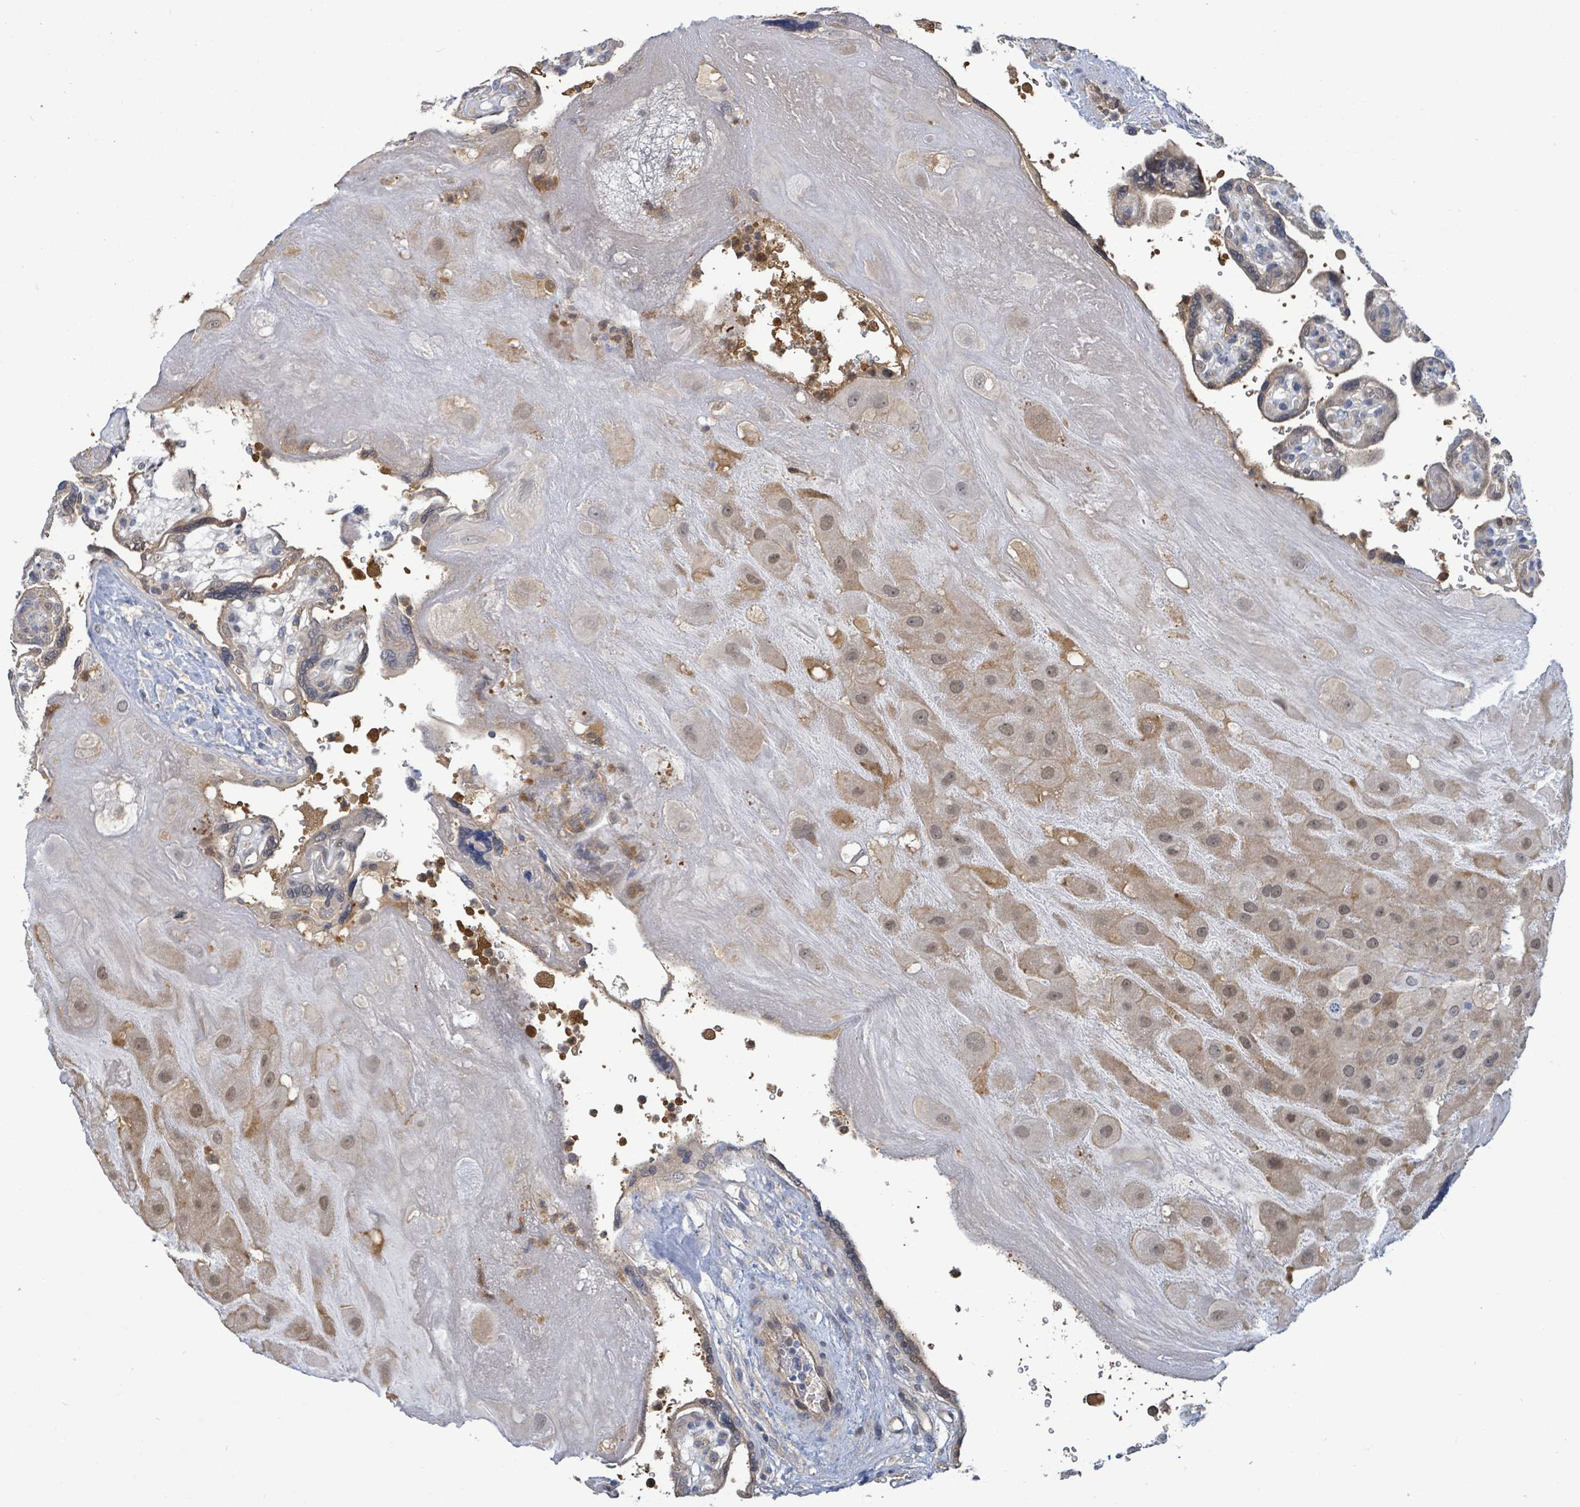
{"staining": {"intensity": "weak", "quantity": "25%-75%", "location": "cytoplasmic/membranous,nuclear"}, "tissue": "placenta", "cell_type": "Decidual cells", "image_type": "normal", "snomed": [{"axis": "morphology", "description": "Normal tissue, NOS"}, {"axis": "topography", "description": "Placenta"}], "caption": "High-power microscopy captured an IHC micrograph of normal placenta, revealing weak cytoplasmic/membranous,nuclear expression in approximately 25%-75% of decidual cells.", "gene": "PGAM1", "patient": {"sex": "female", "age": 39}}